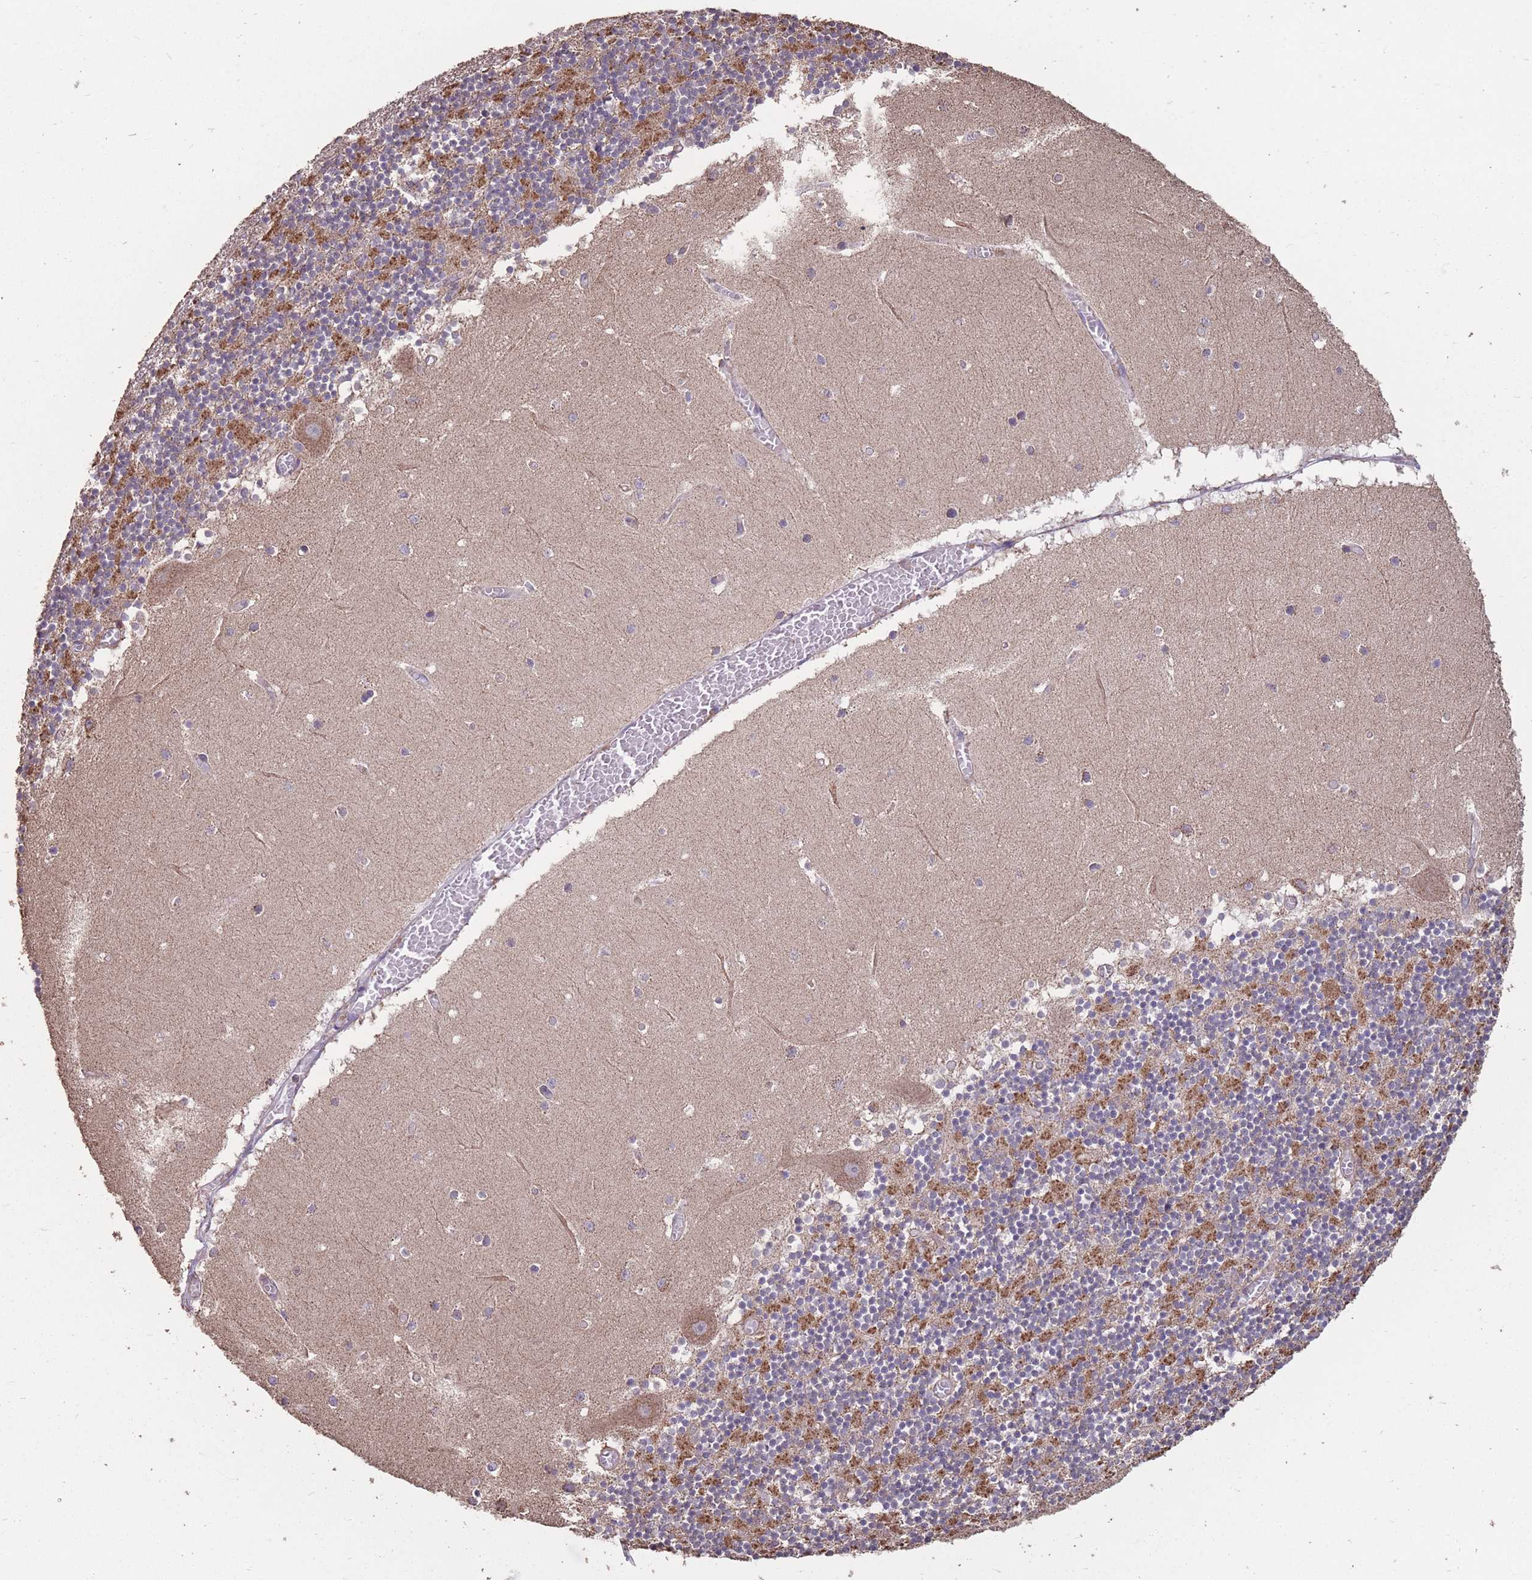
{"staining": {"intensity": "moderate", "quantity": ">75%", "location": "cytoplasmic/membranous"}, "tissue": "cerebellum", "cell_type": "Cells in granular layer", "image_type": "normal", "snomed": [{"axis": "morphology", "description": "Normal tissue, NOS"}, {"axis": "topography", "description": "Cerebellum"}], "caption": "Protein analysis of benign cerebellum exhibits moderate cytoplasmic/membranous positivity in about >75% of cells in granular layer. (Brightfield microscopy of DAB IHC at high magnification).", "gene": "NUDT21", "patient": {"sex": "female", "age": 28}}